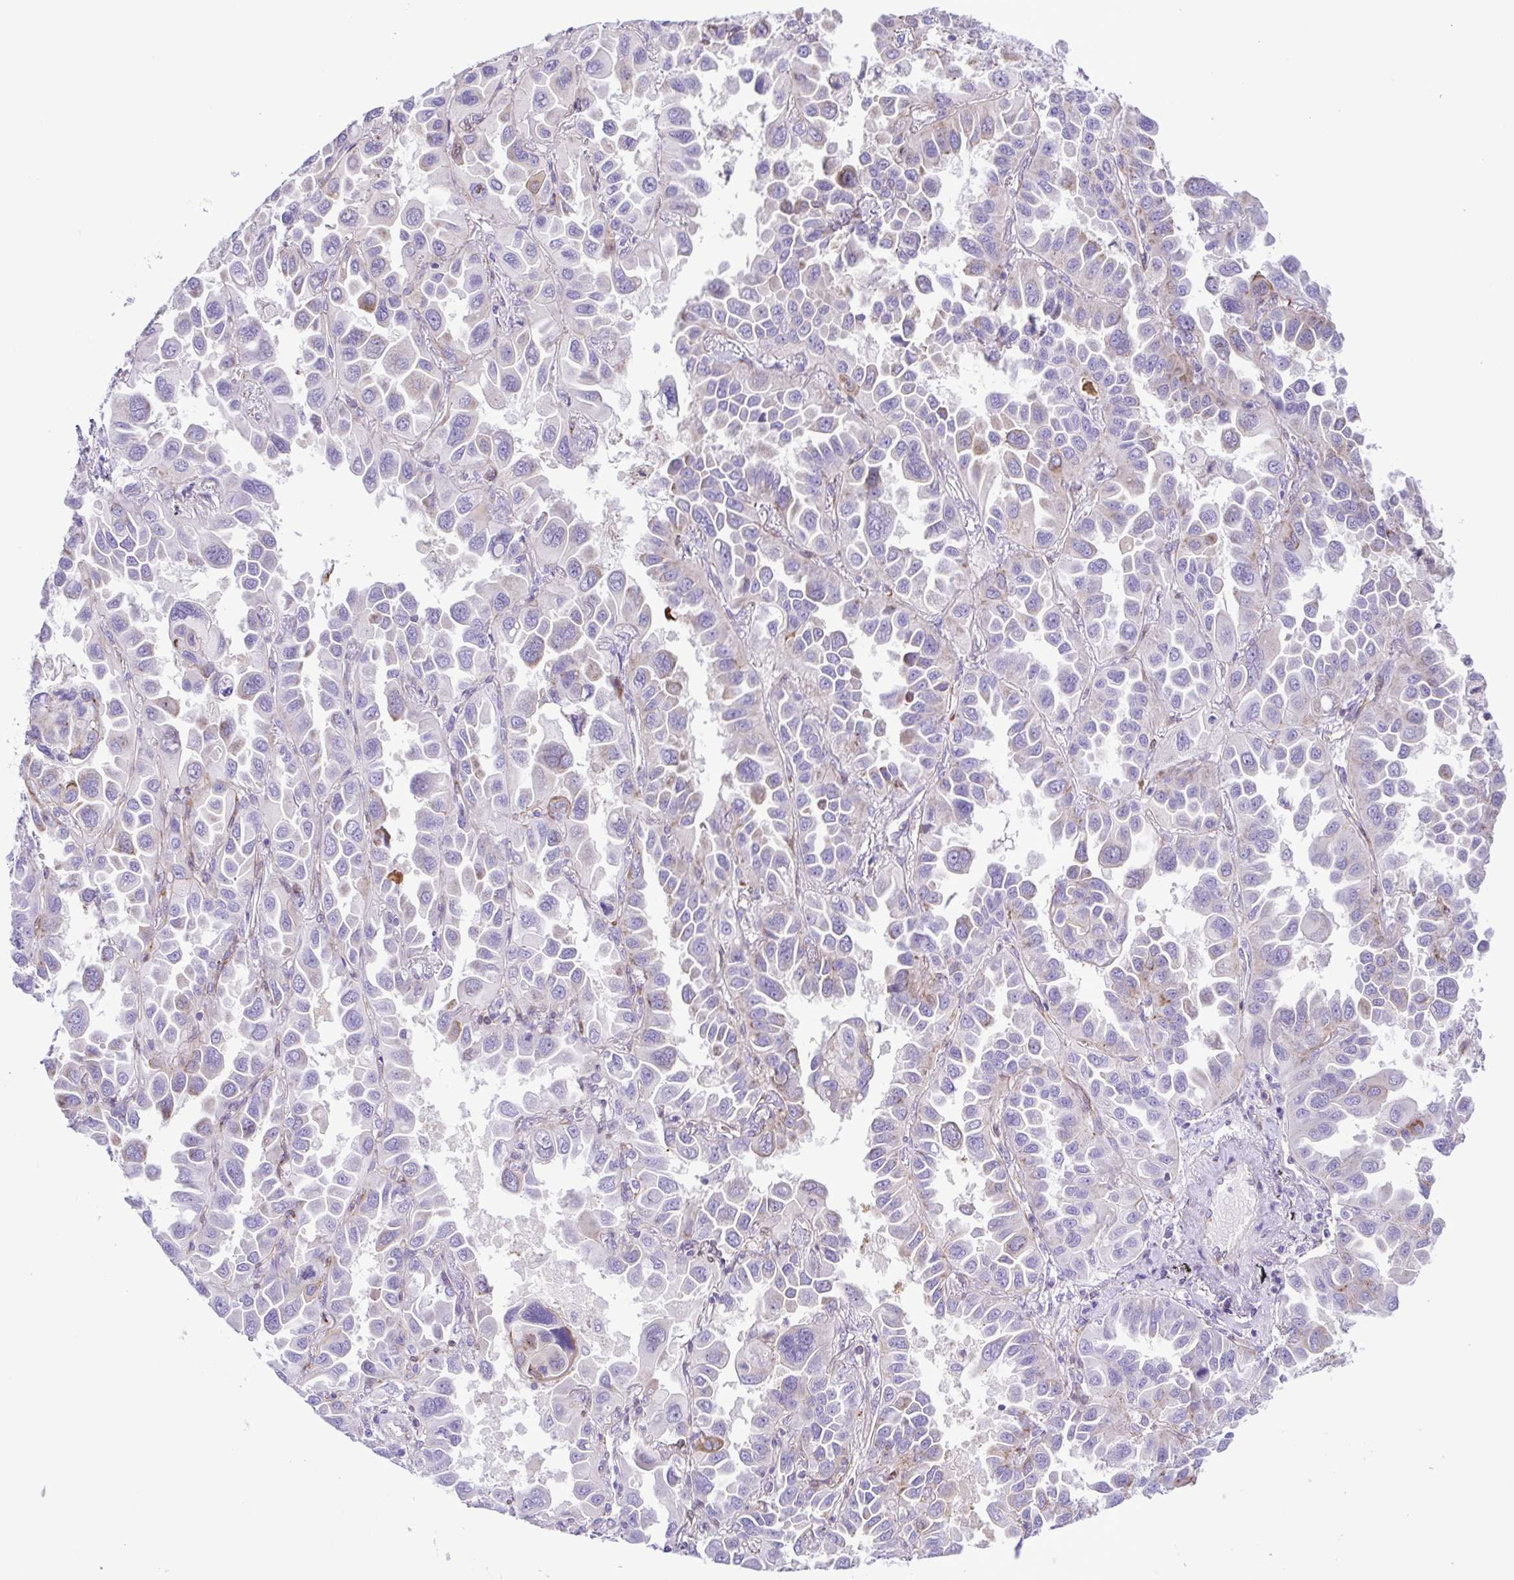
{"staining": {"intensity": "weak", "quantity": "<25%", "location": "cytoplasmic/membranous"}, "tissue": "lung cancer", "cell_type": "Tumor cells", "image_type": "cancer", "snomed": [{"axis": "morphology", "description": "Adenocarcinoma, NOS"}, {"axis": "topography", "description": "Lung"}], "caption": "An immunohistochemistry micrograph of lung cancer (adenocarcinoma) is shown. There is no staining in tumor cells of lung cancer (adenocarcinoma).", "gene": "FLT1", "patient": {"sex": "male", "age": 64}}